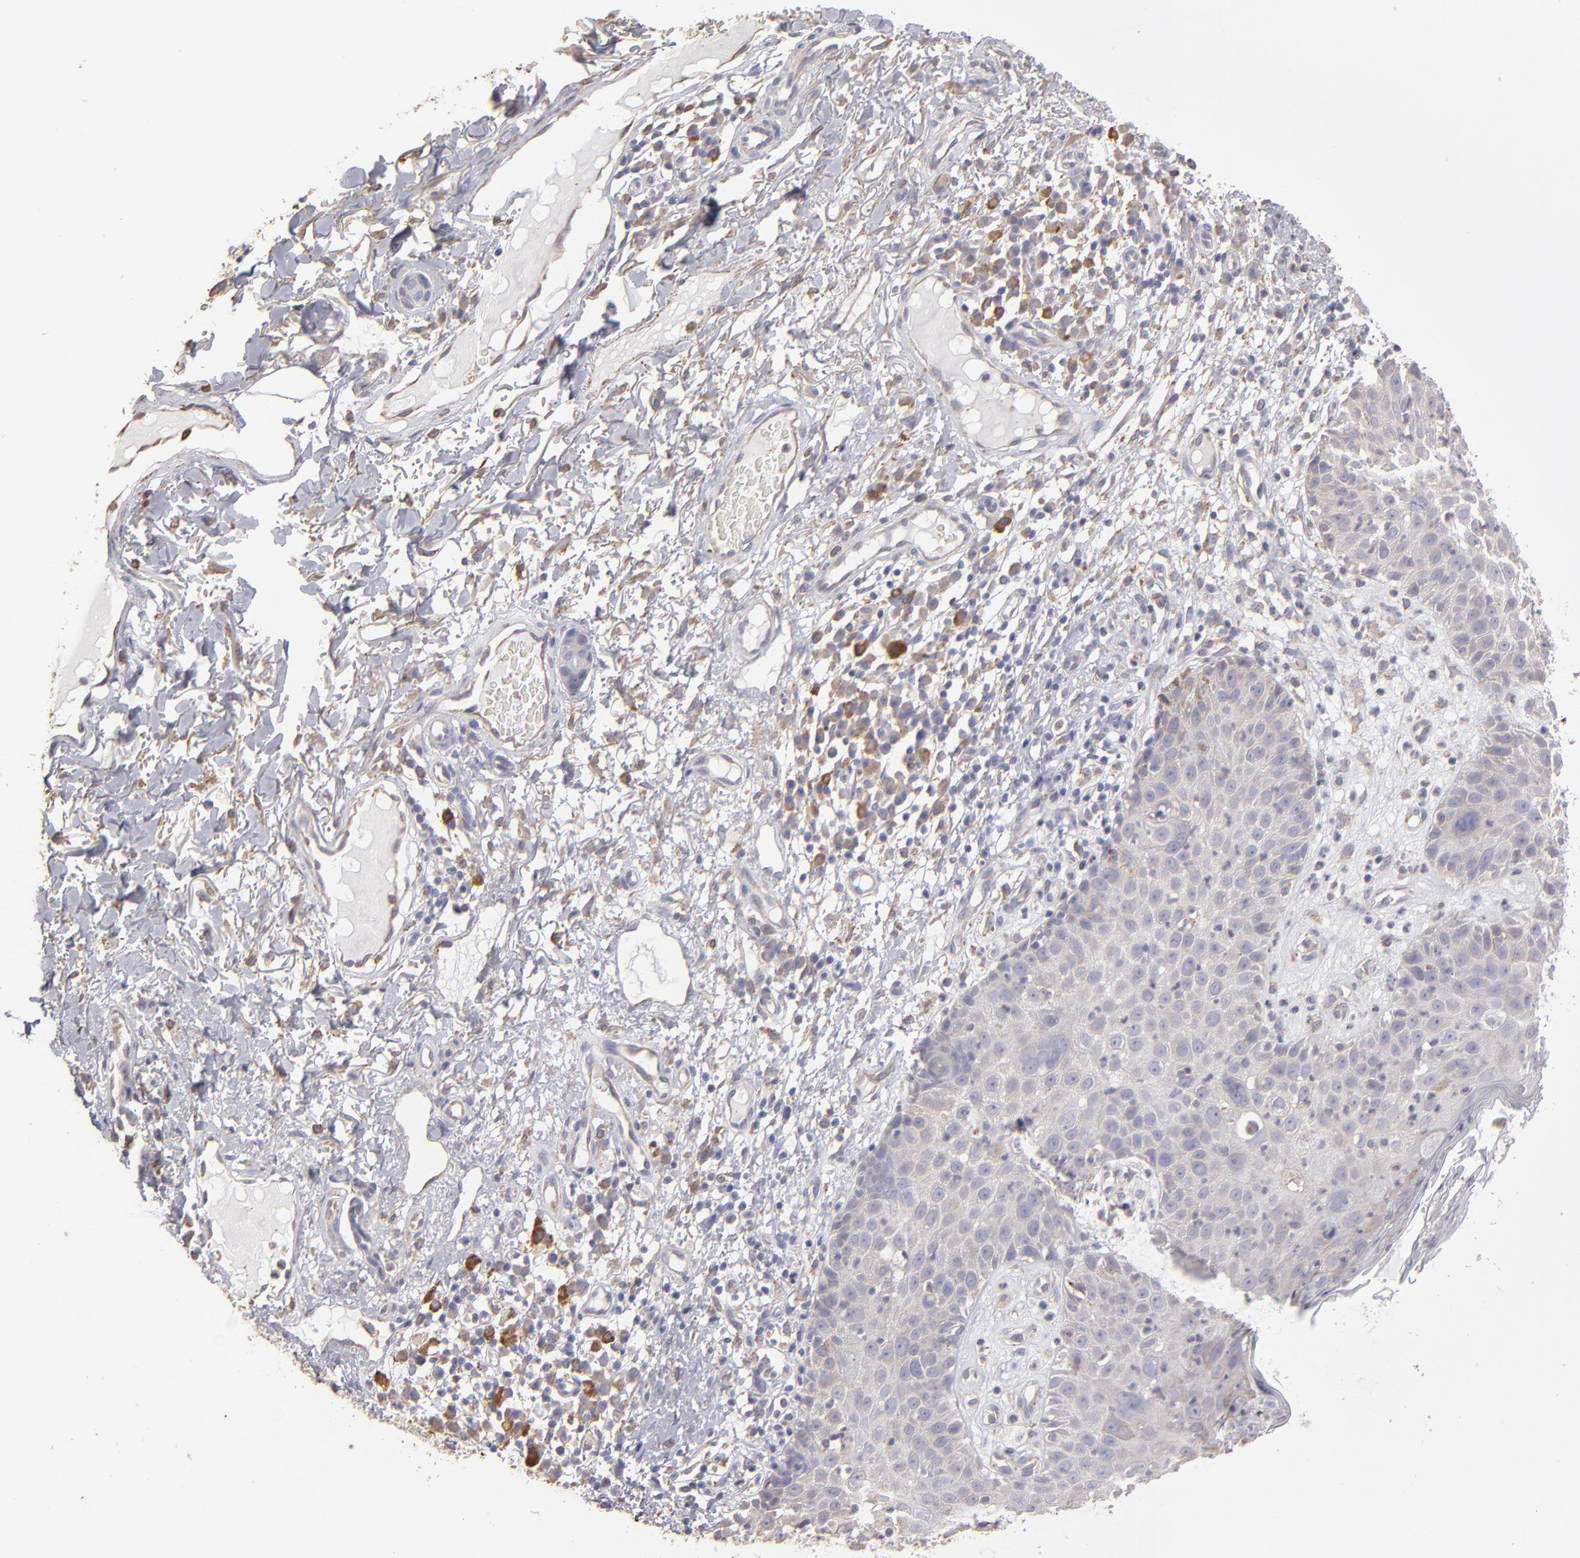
{"staining": {"intensity": "weak", "quantity": "25%-75%", "location": "cytoplasmic/membranous"}, "tissue": "skin cancer", "cell_type": "Tumor cells", "image_type": "cancer", "snomed": [{"axis": "morphology", "description": "Squamous cell carcinoma, NOS"}, {"axis": "topography", "description": "Skin"}], "caption": "Protein staining demonstrates weak cytoplasmic/membranous staining in about 25%-75% of tumor cells in skin cancer.", "gene": "CALR", "patient": {"sex": "male", "age": 87}}